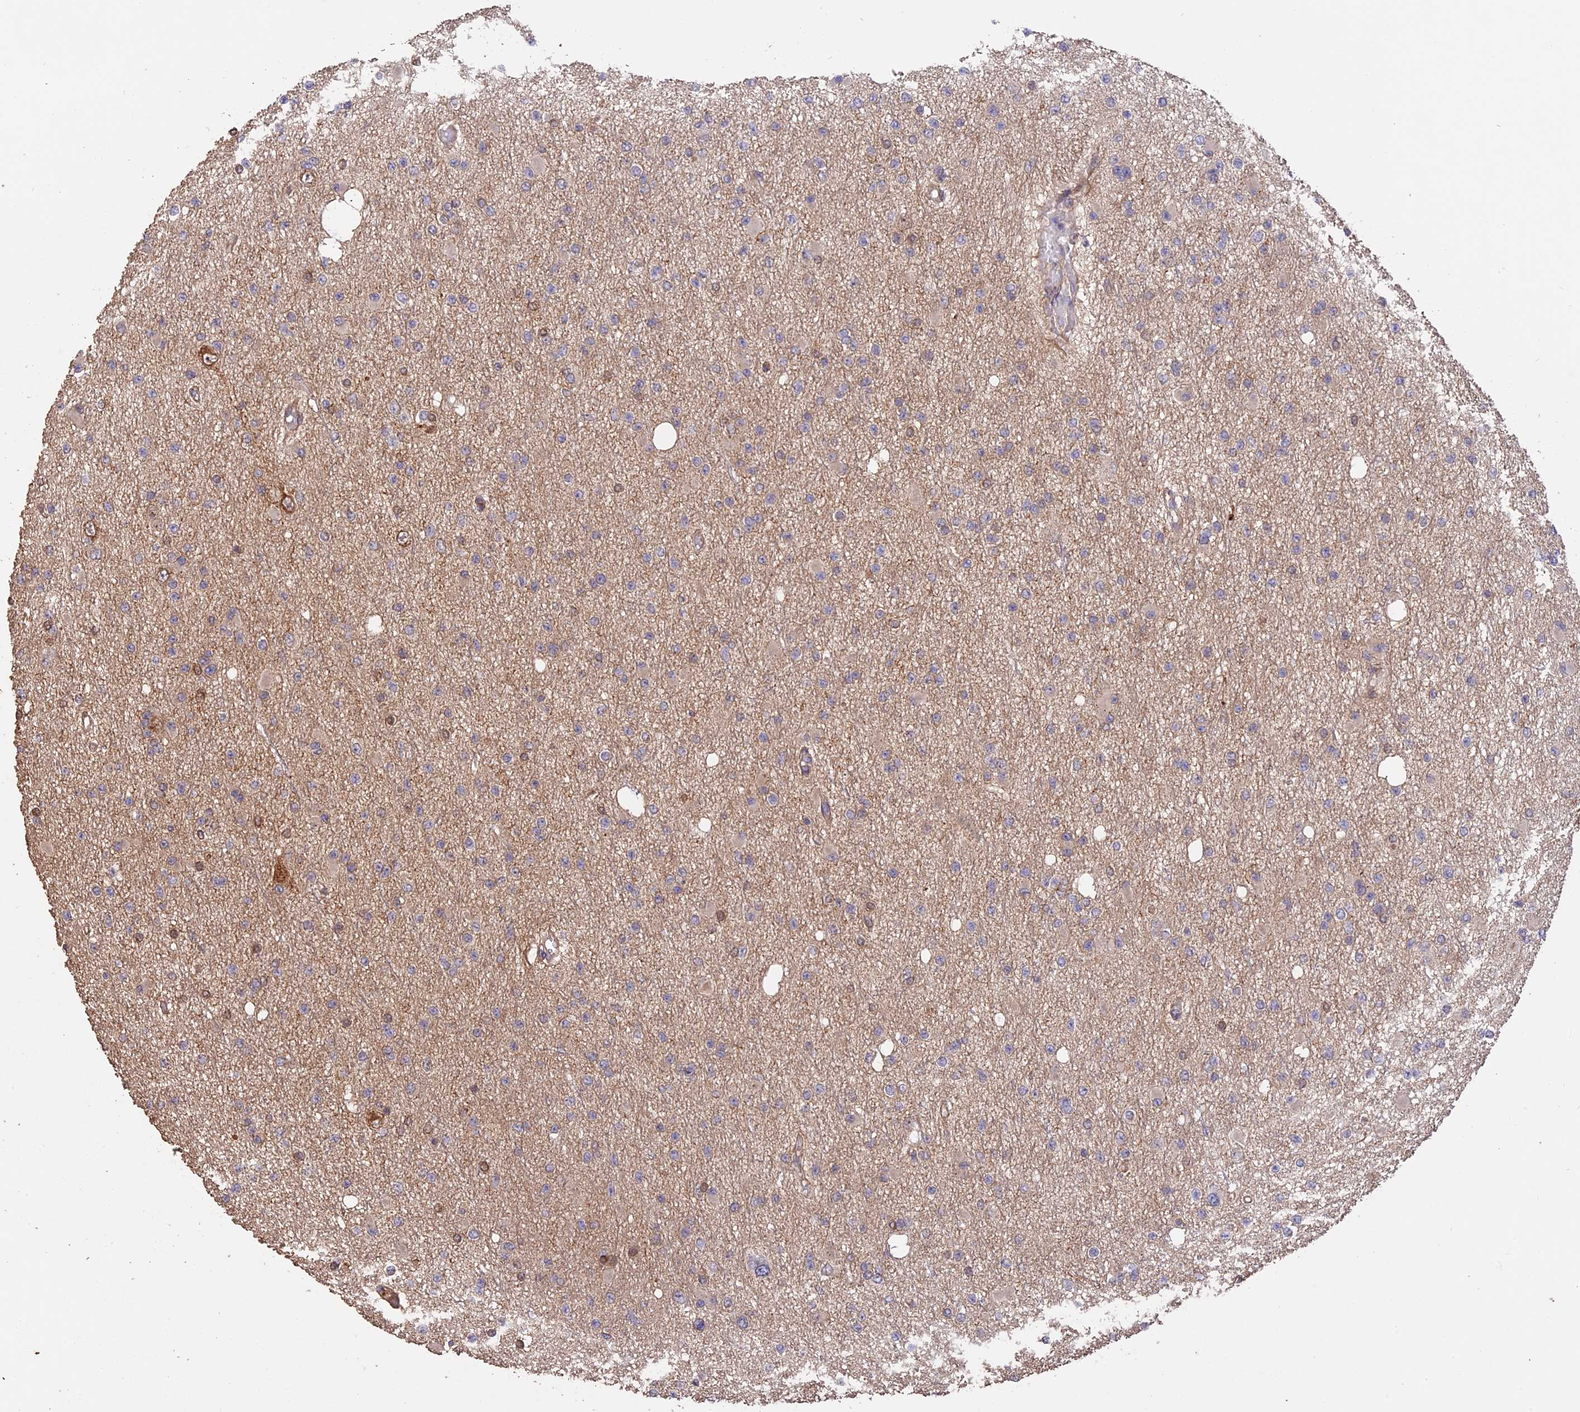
{"staining": {"intensity": "negative", "quantity": "none", "location": "none"}, "tissue": "glioma", "cell_type": "Tumor cells", "image_type": "cancer", "snomed": [{"axis": "morphology", "description": "Glioma, malignant, Low grade"}, {"axis": "topography", "description": "Brain"}], "caption": "A micrograph of human malignant low-grade glioma is negative for staining in tumor cells.", "gene": "RASAL1", "patient": {"sex": "female", "age": 22}}